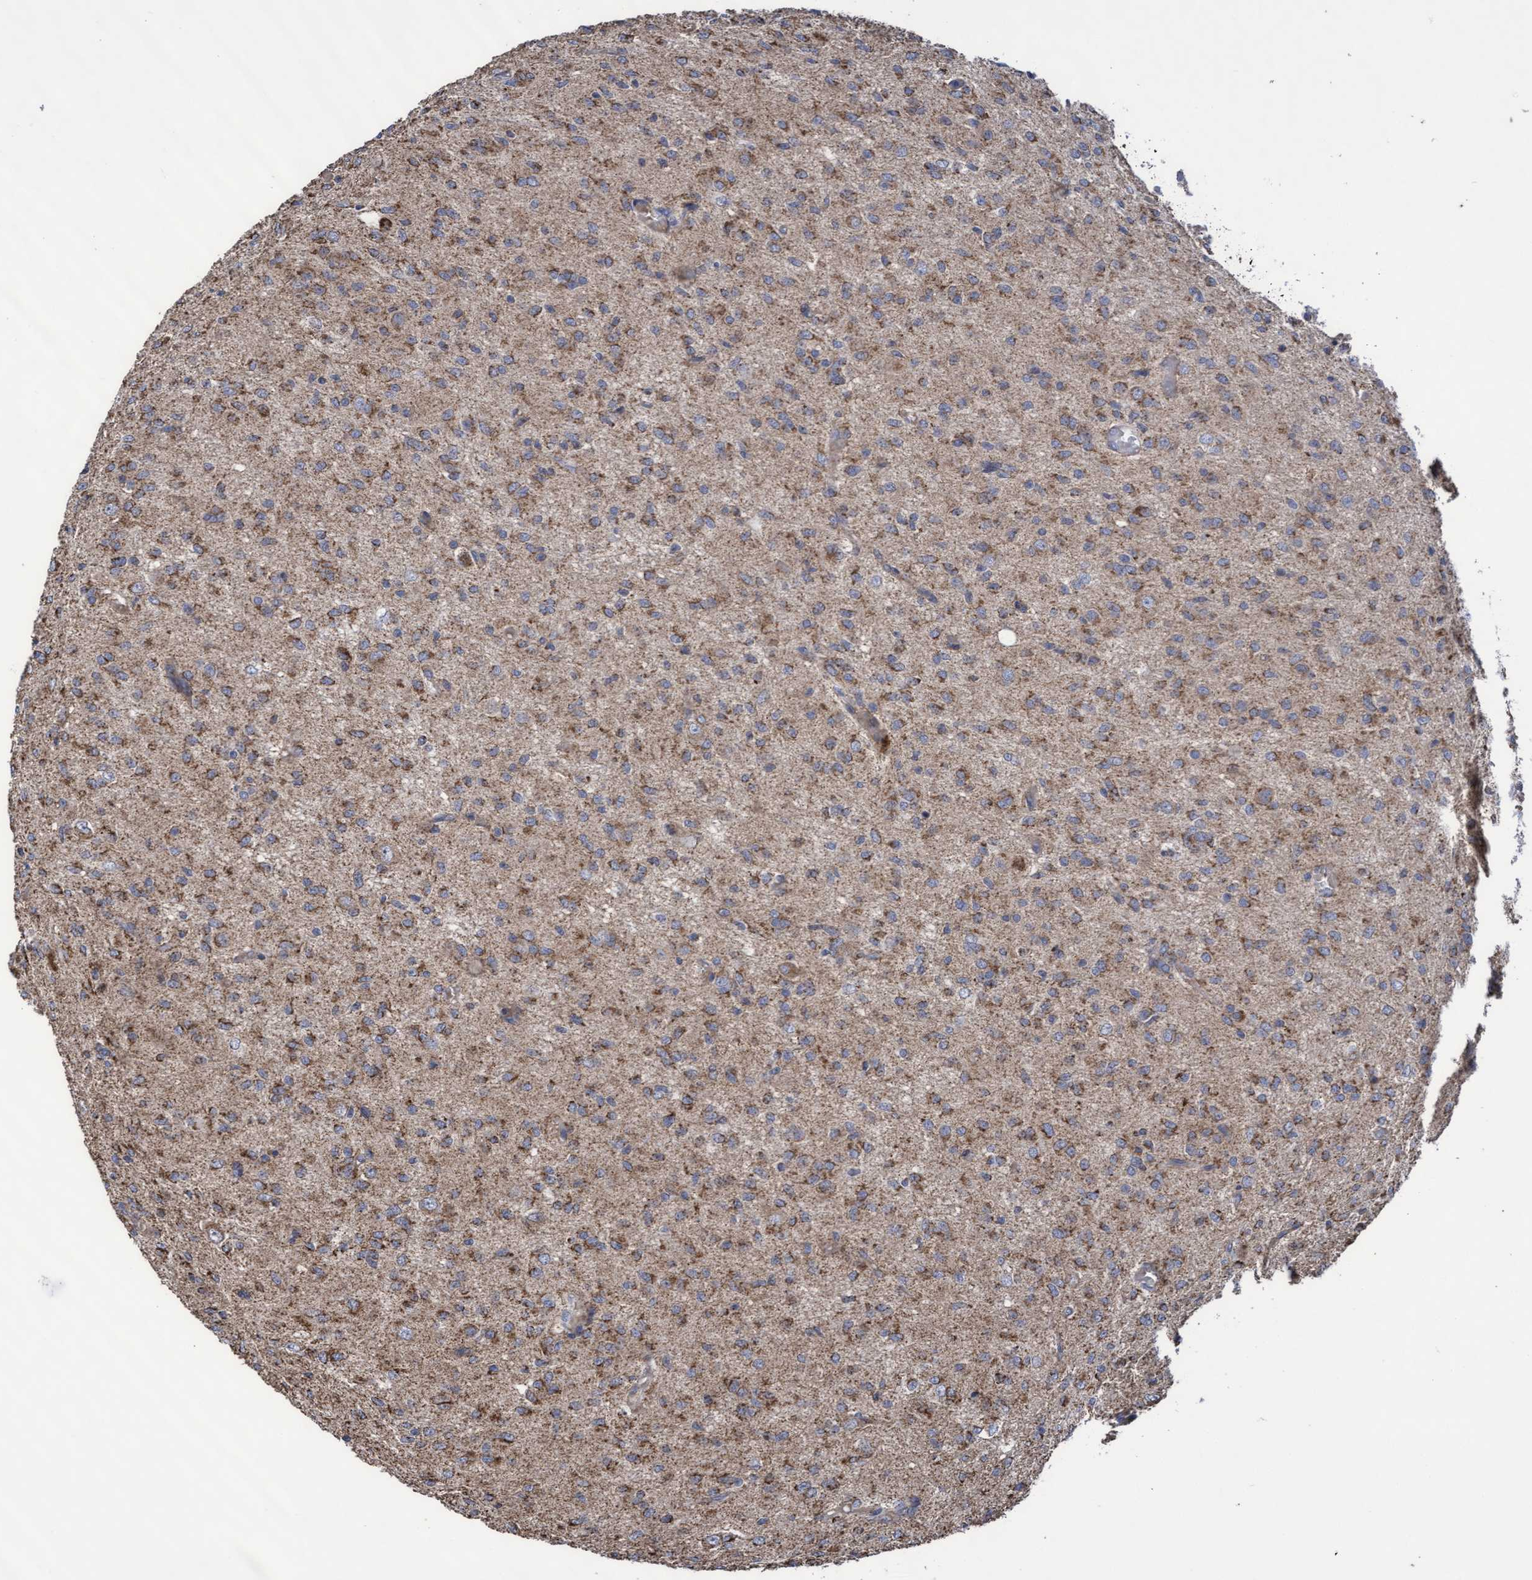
{"staining": {"intensity": "moderate", "quantity": ">75%", "location": "cytoplasmic/membranous"}, "tissue": "glioma", "cell_type": "Tumor cells", "image_type": "cancer", "snomed": [{"axis": "morphology", "description": "Glioma, malignant, High grade"}, {"axis": "topography", "description": "Brain"}], "caption": "Immunohistochemical staining of human glioma reveals medium levels of moderate cytoplasmic/membranous protein positivity in approximately >75% of tumor cells.", "gene": "COBL", "patient": {"sex": "female", "age": 59}}